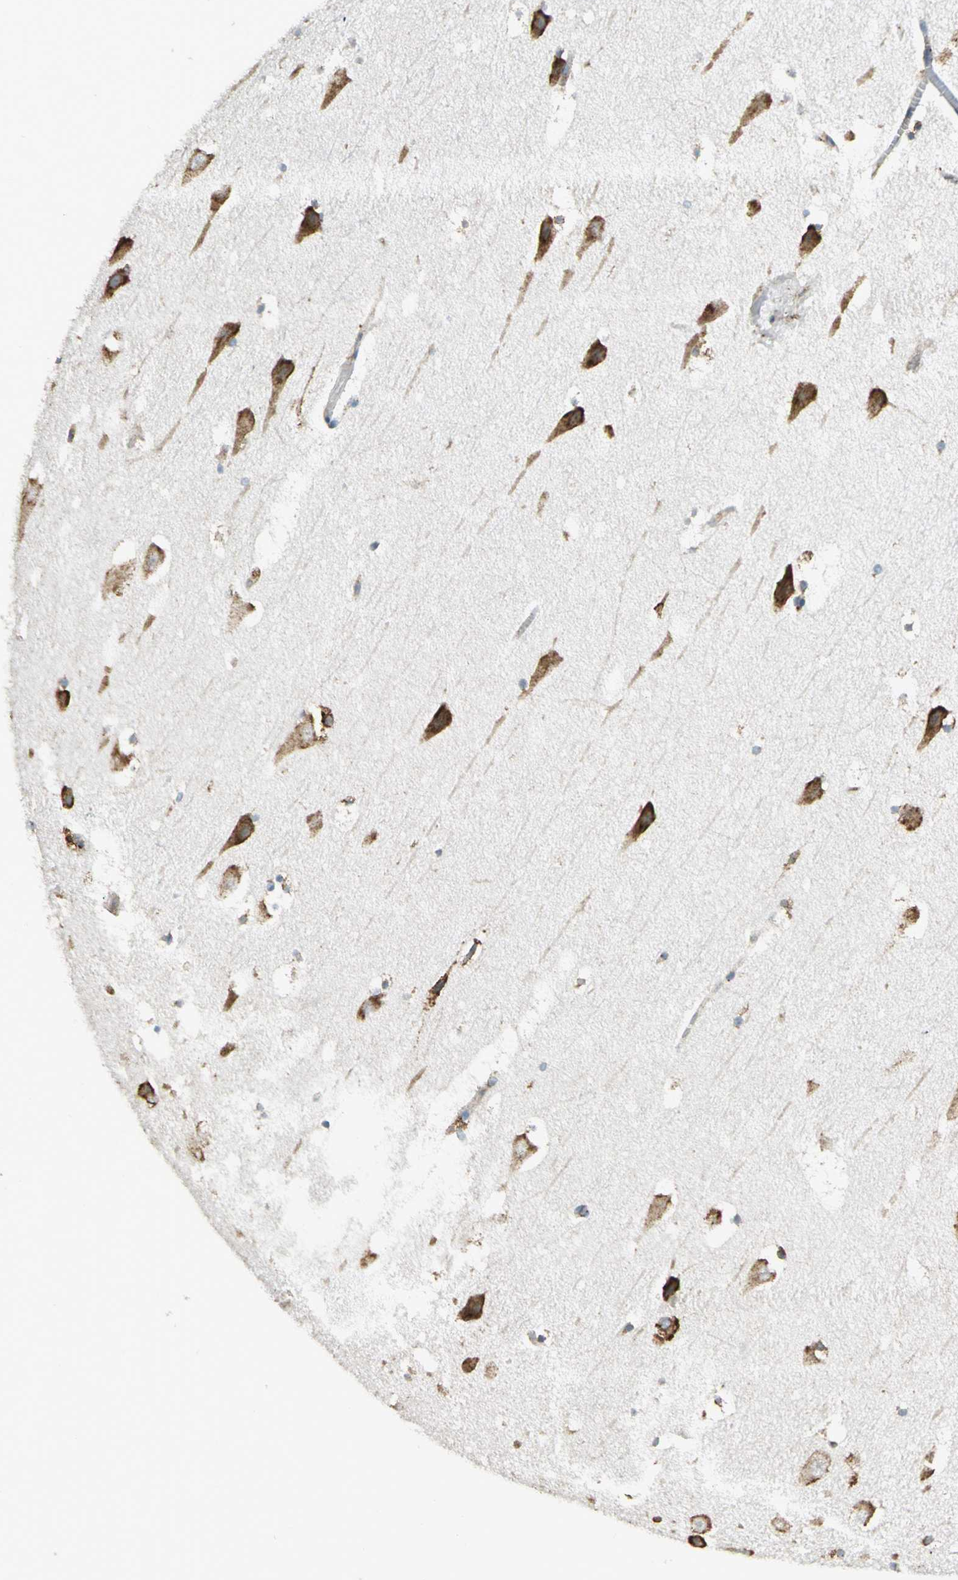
{"staining": {"intensity": "moderate", "quantity": "25%-75%", "location": "cytoplasmic/membranous"}, "tissue": "hippocampus", "cell_type": "Glial cells", "image_type": "normal", "snomed": [{"axis": "morphology", "description": "Normal tissue, NOS"}, {"axis": "topography", "description": "Hippocampus"}], "caption": "Approximately 25%-75% of glial cells in normal human hippocampus demonstrate moderate cytoplasmic/membranous protein positivity as visualized by brown immunohistochemical staining.", "gene": "PDIA4", "patient": {"sex": "male", "age": 45}}